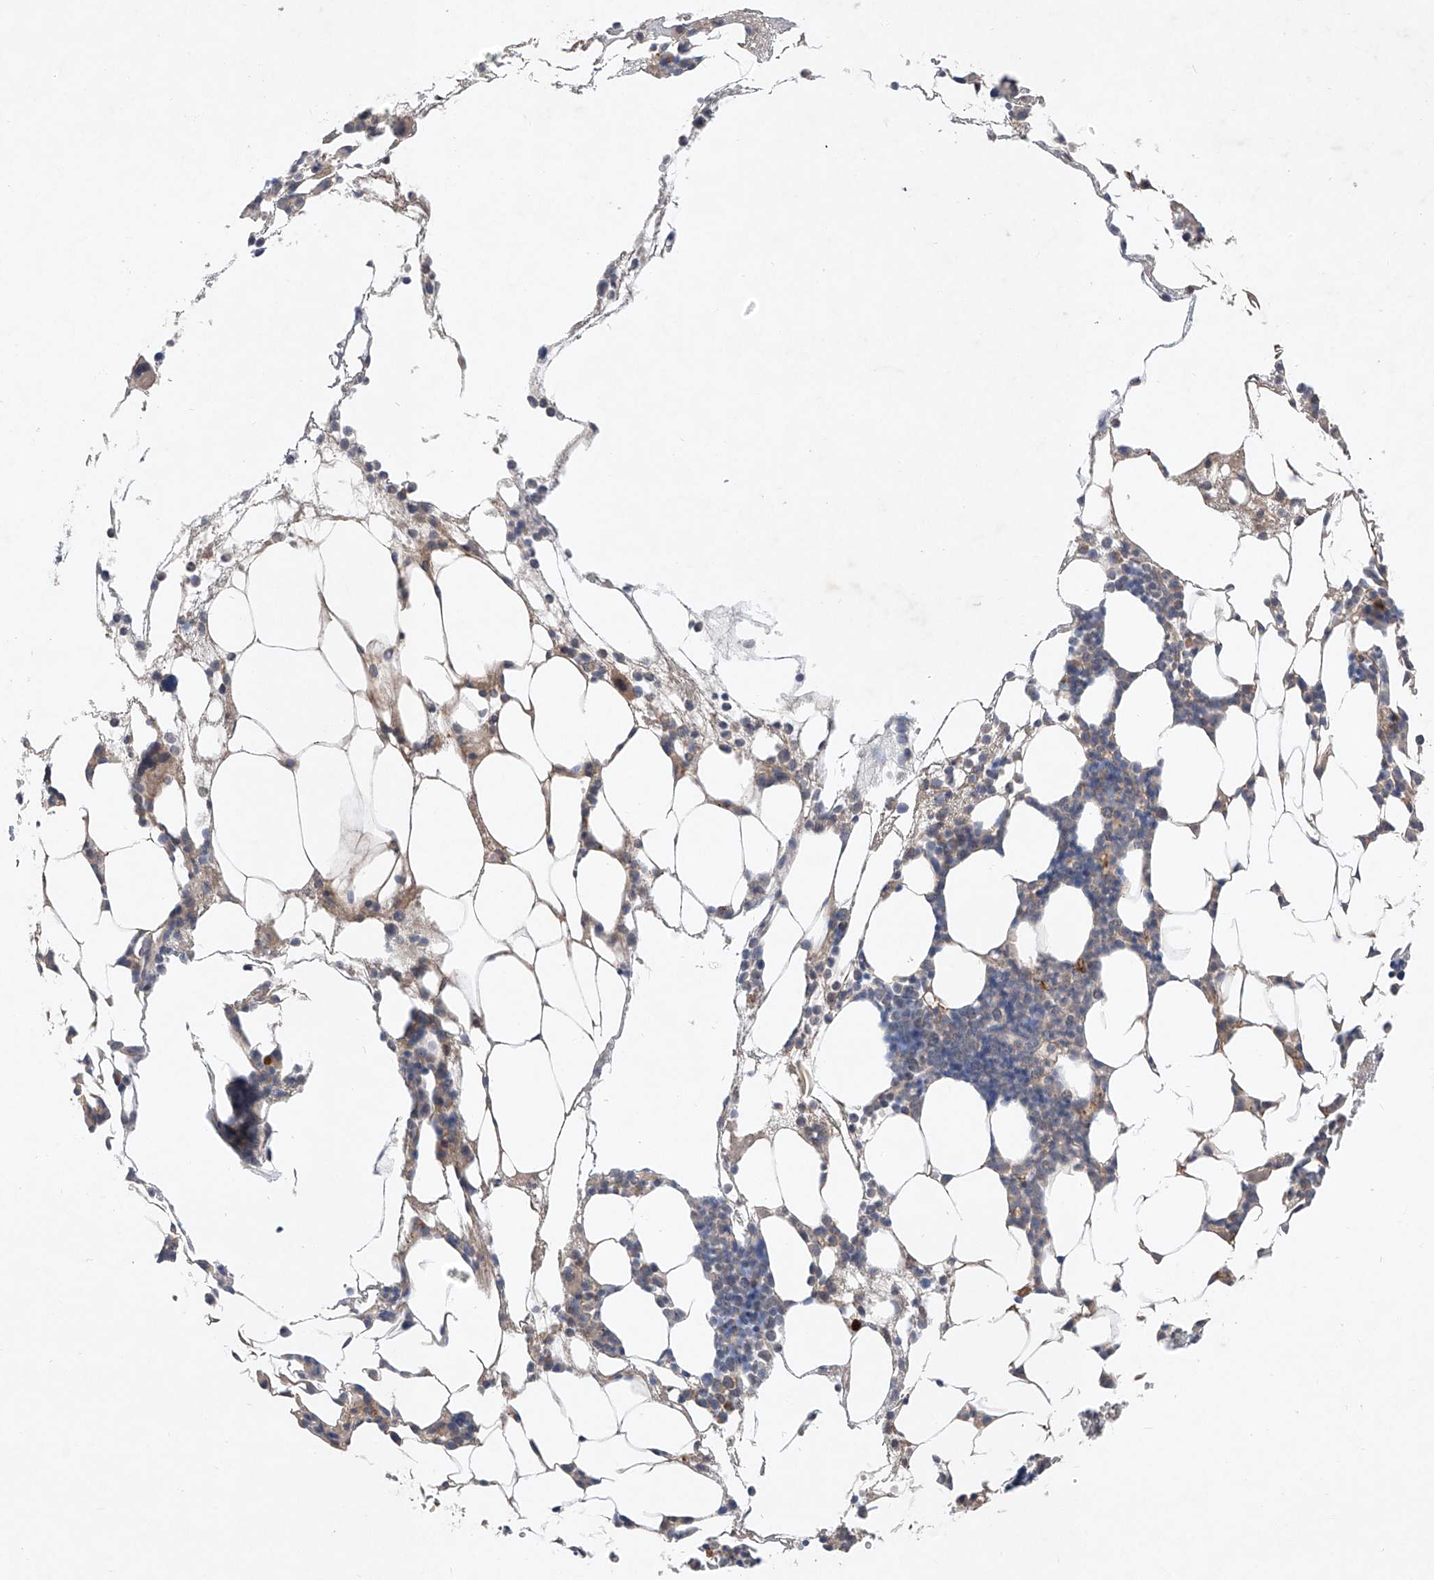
{"staining": {"intensity": "moderate", "quantity": "<25%", "location": "cytoplasmic/membranous"}, "tissue": "bone marrow", "cell_type": "Hematopoietic cells", "image_type": "normal", "snomed": [{"axis": "morphology", "description": "Normal tissue, NOS"}, {"axis": "morphology", "description": "Inflammation, NOS"}, {"axis": "topography", "description": "Bone marrow"}], "caption": "Brown immunohistochemical staining in unremarkable human bone marrow displays moderate cytoplasmic/membranous positivity in about <25% of hematopoietic cells.", "gene": "FAM135A", "patient": {"sex": "female", "age": 78}}